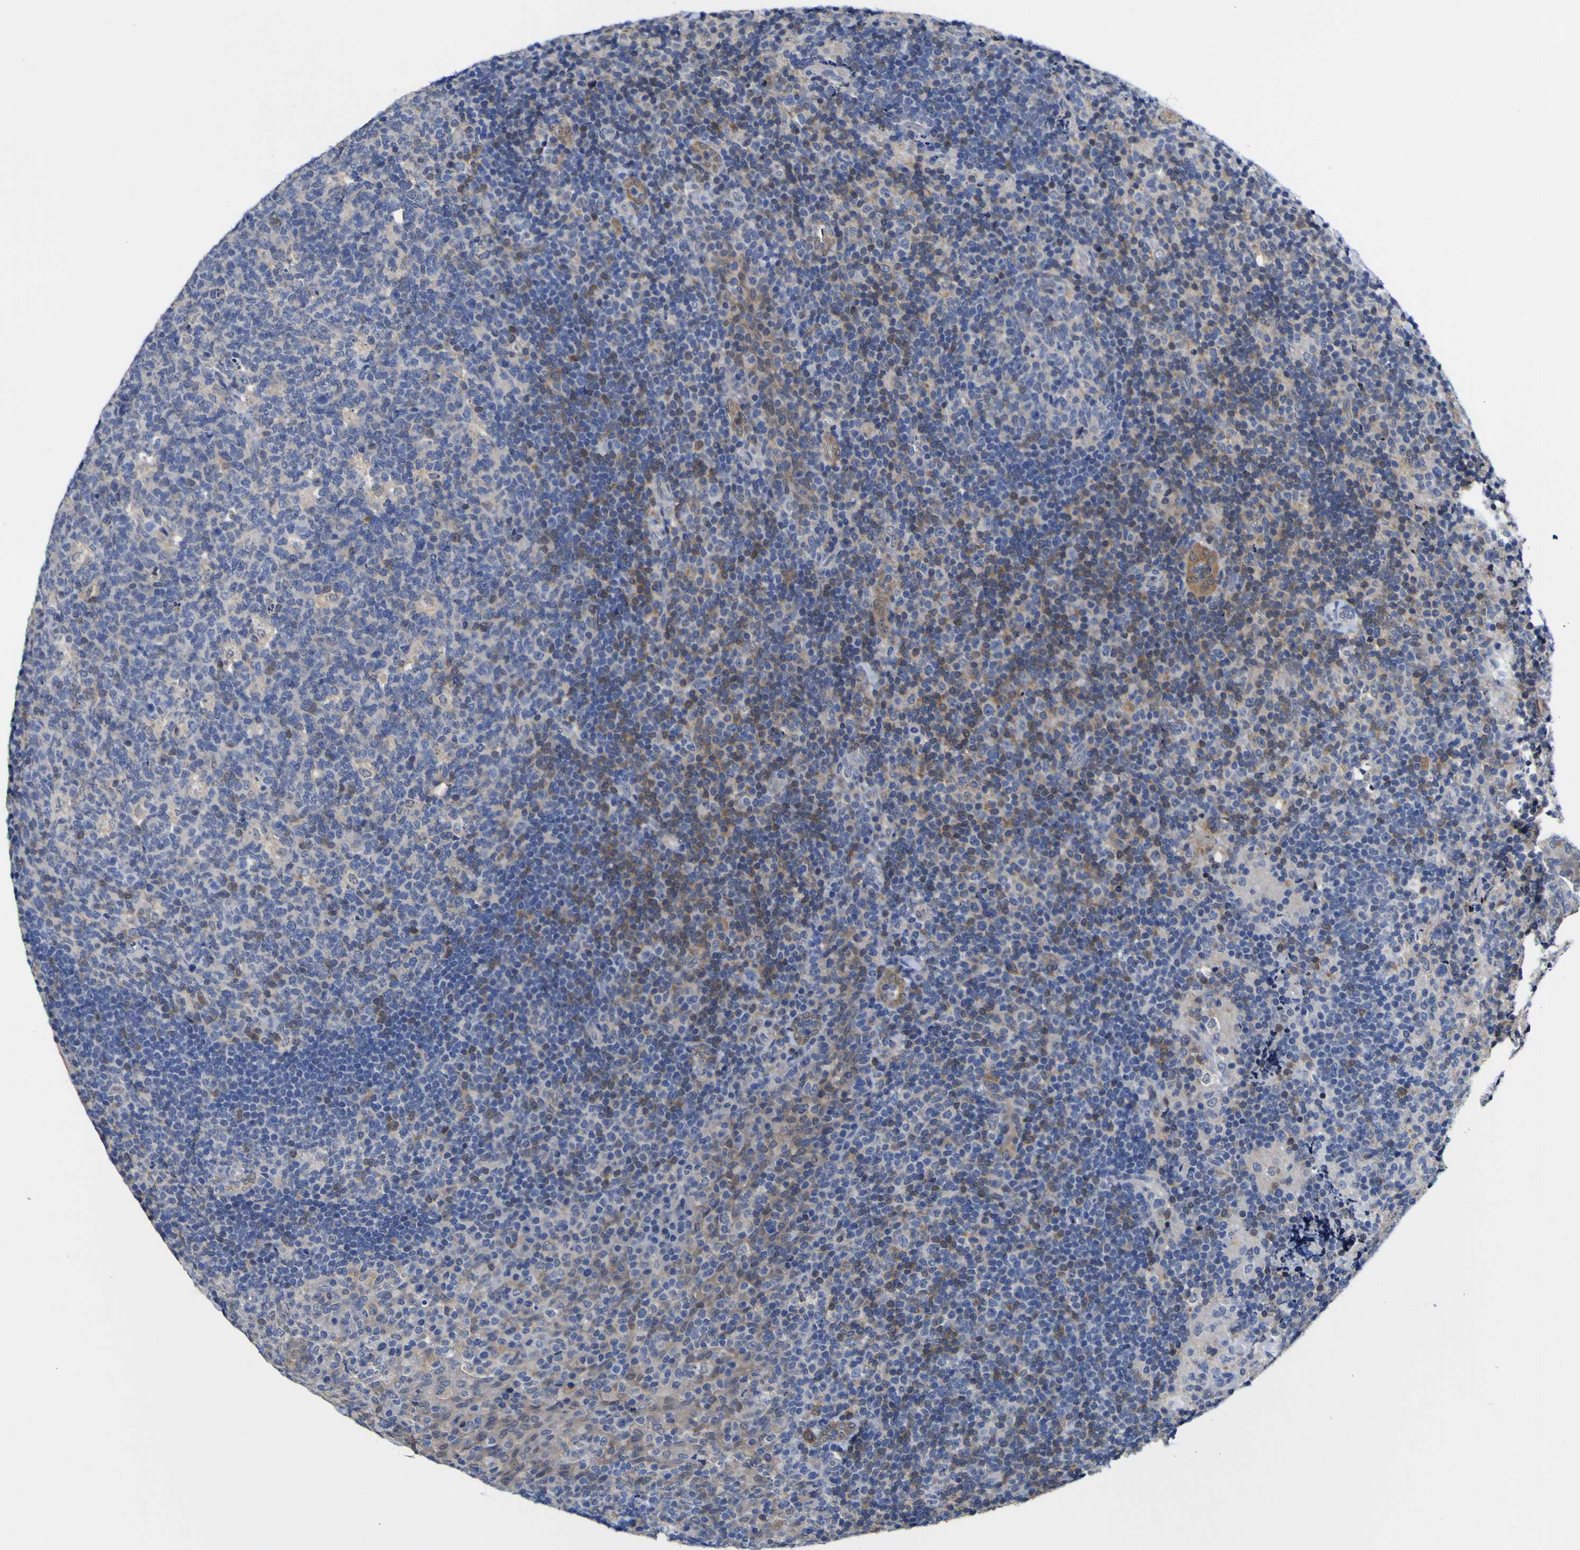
{"staining": {"intensity": "weak", "quantity": "<25%", "location": "cytoplasmic/membranous"}, "tissue": "tonsil", "cell_type": "Germinal center cells", "image_type": "normal", "snomed": [{"axis": "morphology", "description": "Normal tissue, NOS"}, {"axis": "topography", "description": "Tonsil"}], "caption": "The IHC photomicrograph has no significant positivity in germinal center cells of tonsil.", "gene": "CASP6", "patient": {"sex": "male", "age": 17}}